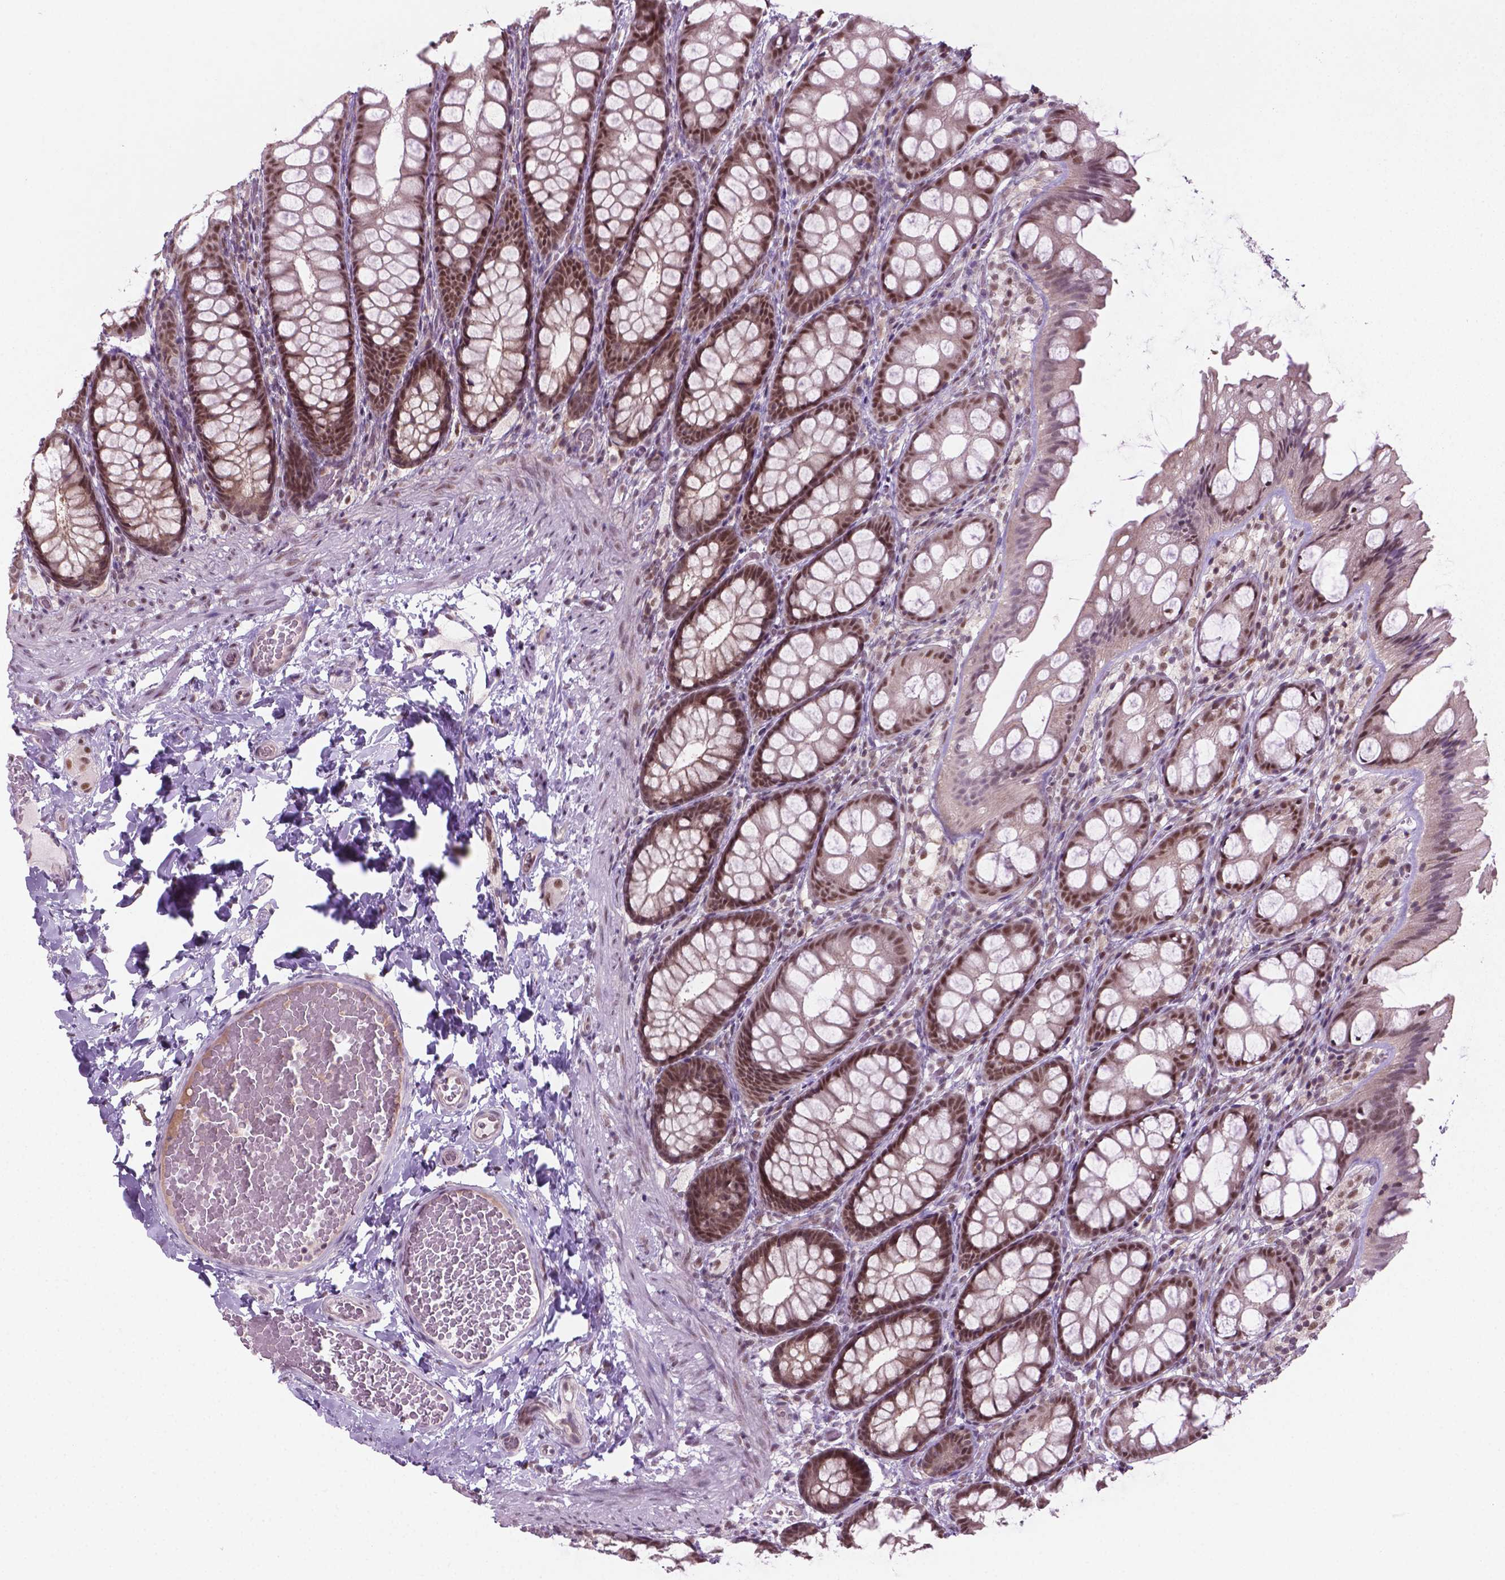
{"staining": {"intensity": "moderate", "quantity": ">75%", "location": "nuclear"}, "tissue": "colon", "cell_type": "Endothelial cells", "image_type": "normal", "snomed": [{"axis": "morphology", "description": "Normal tissue, NOS"}, {"axis": "topography", "description": "Colon"}], "caption": "DAB immunohistochemical staining of normal human colon demonstrates moderate nuclear protein expression in approximately >75% of endothelial cells.", "gene": "PHAX", "patient": {"sex": "male", "age": 47}}